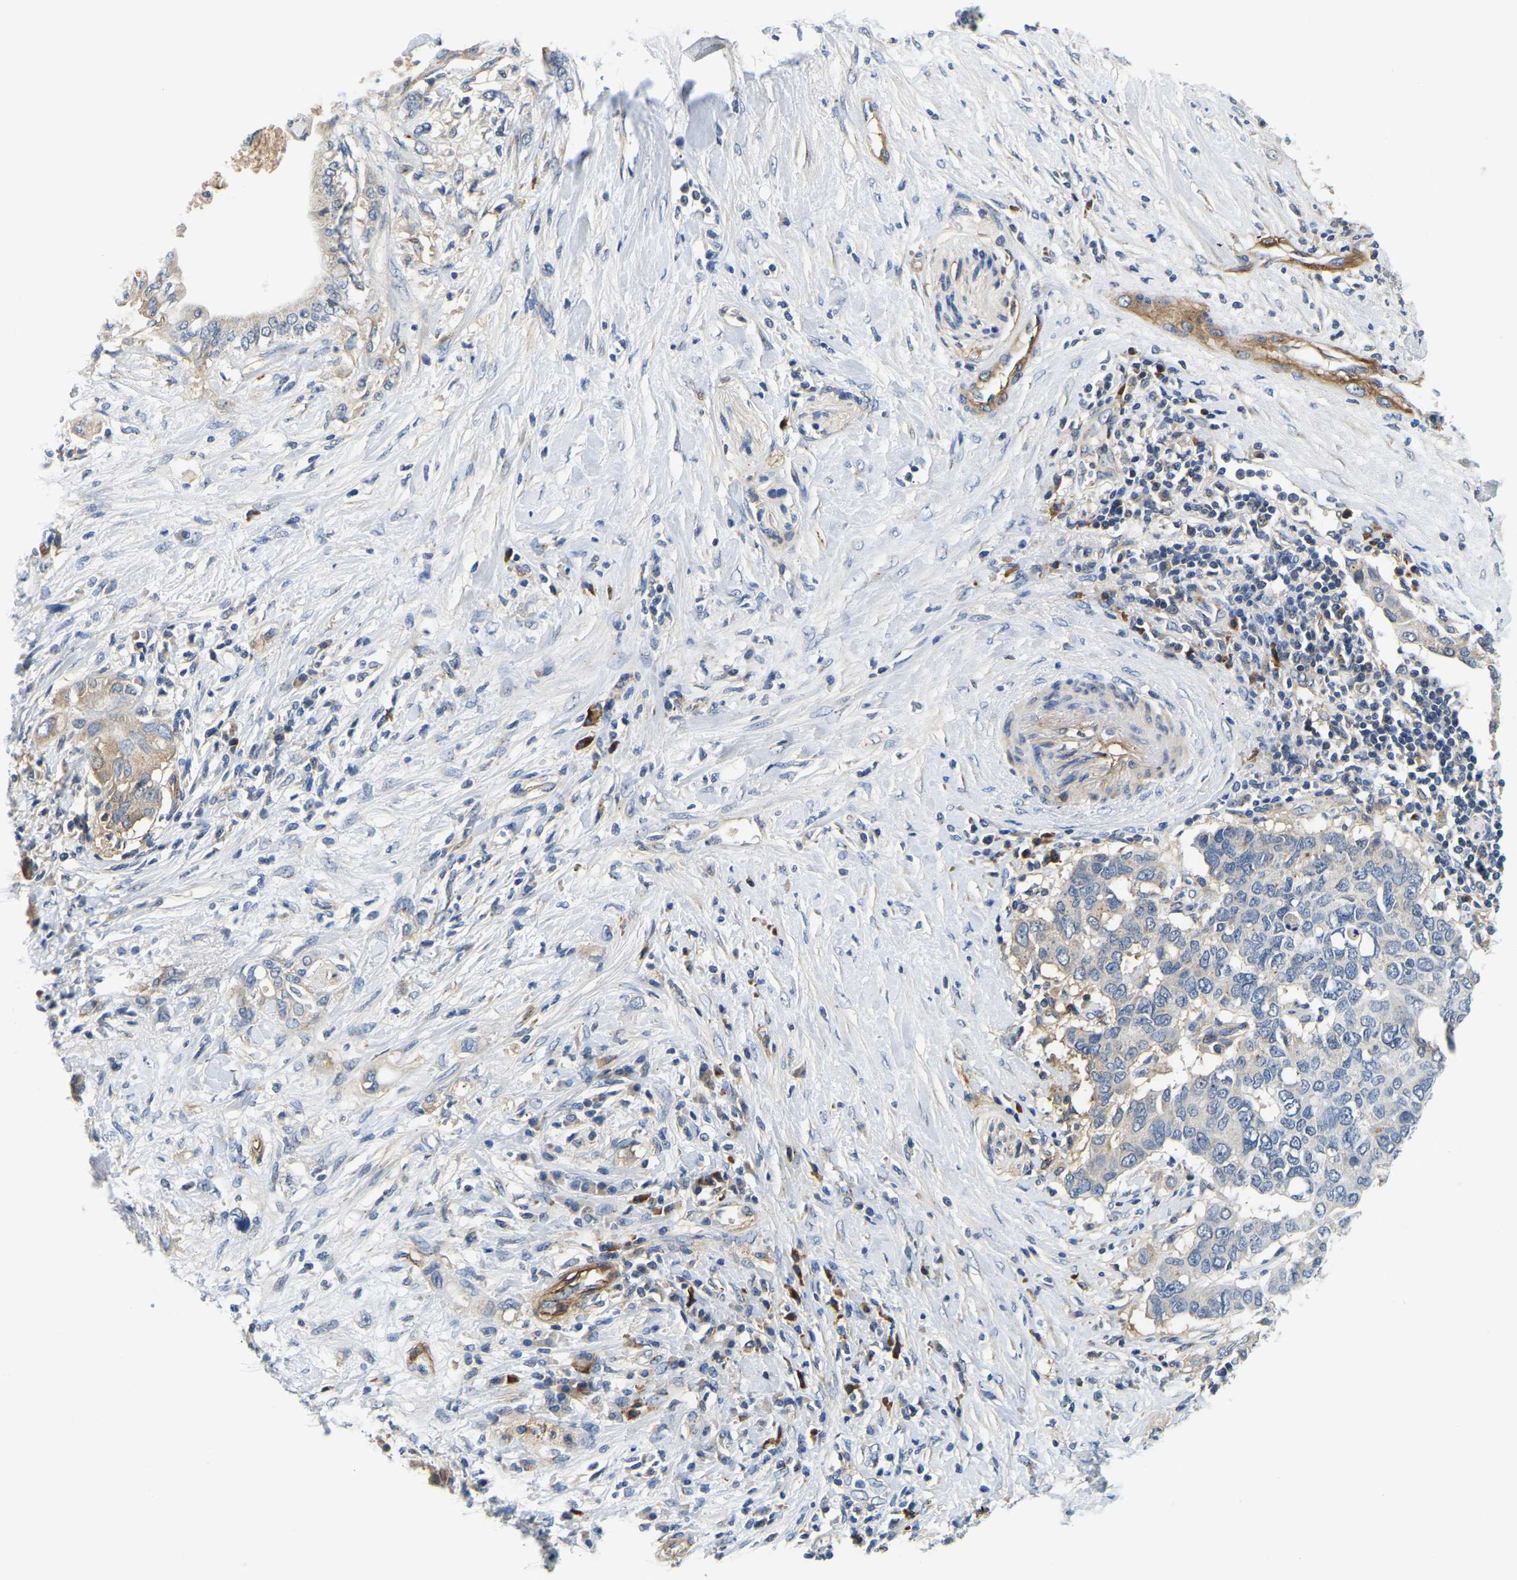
{"staining": {"intensity": "negative", "quantity": "none", "location": "none"}, "tissue": "pancreatic cancer", "cell_type": "Tumor cells", "image_type": "cancer", "snomed": [{"axis": "morphology", "description": "Adenocarcinoma, NOS"}, {"axis": "topography", "description": "Pancreas"}], "caption": "Adenocarcinoma (pancreatic) stained for a protein using immunohistochemistry (IHC) exhibits no expression tumor cells.", "gene": "LIAS", "patient": {"sex": "female", "age": 56}}